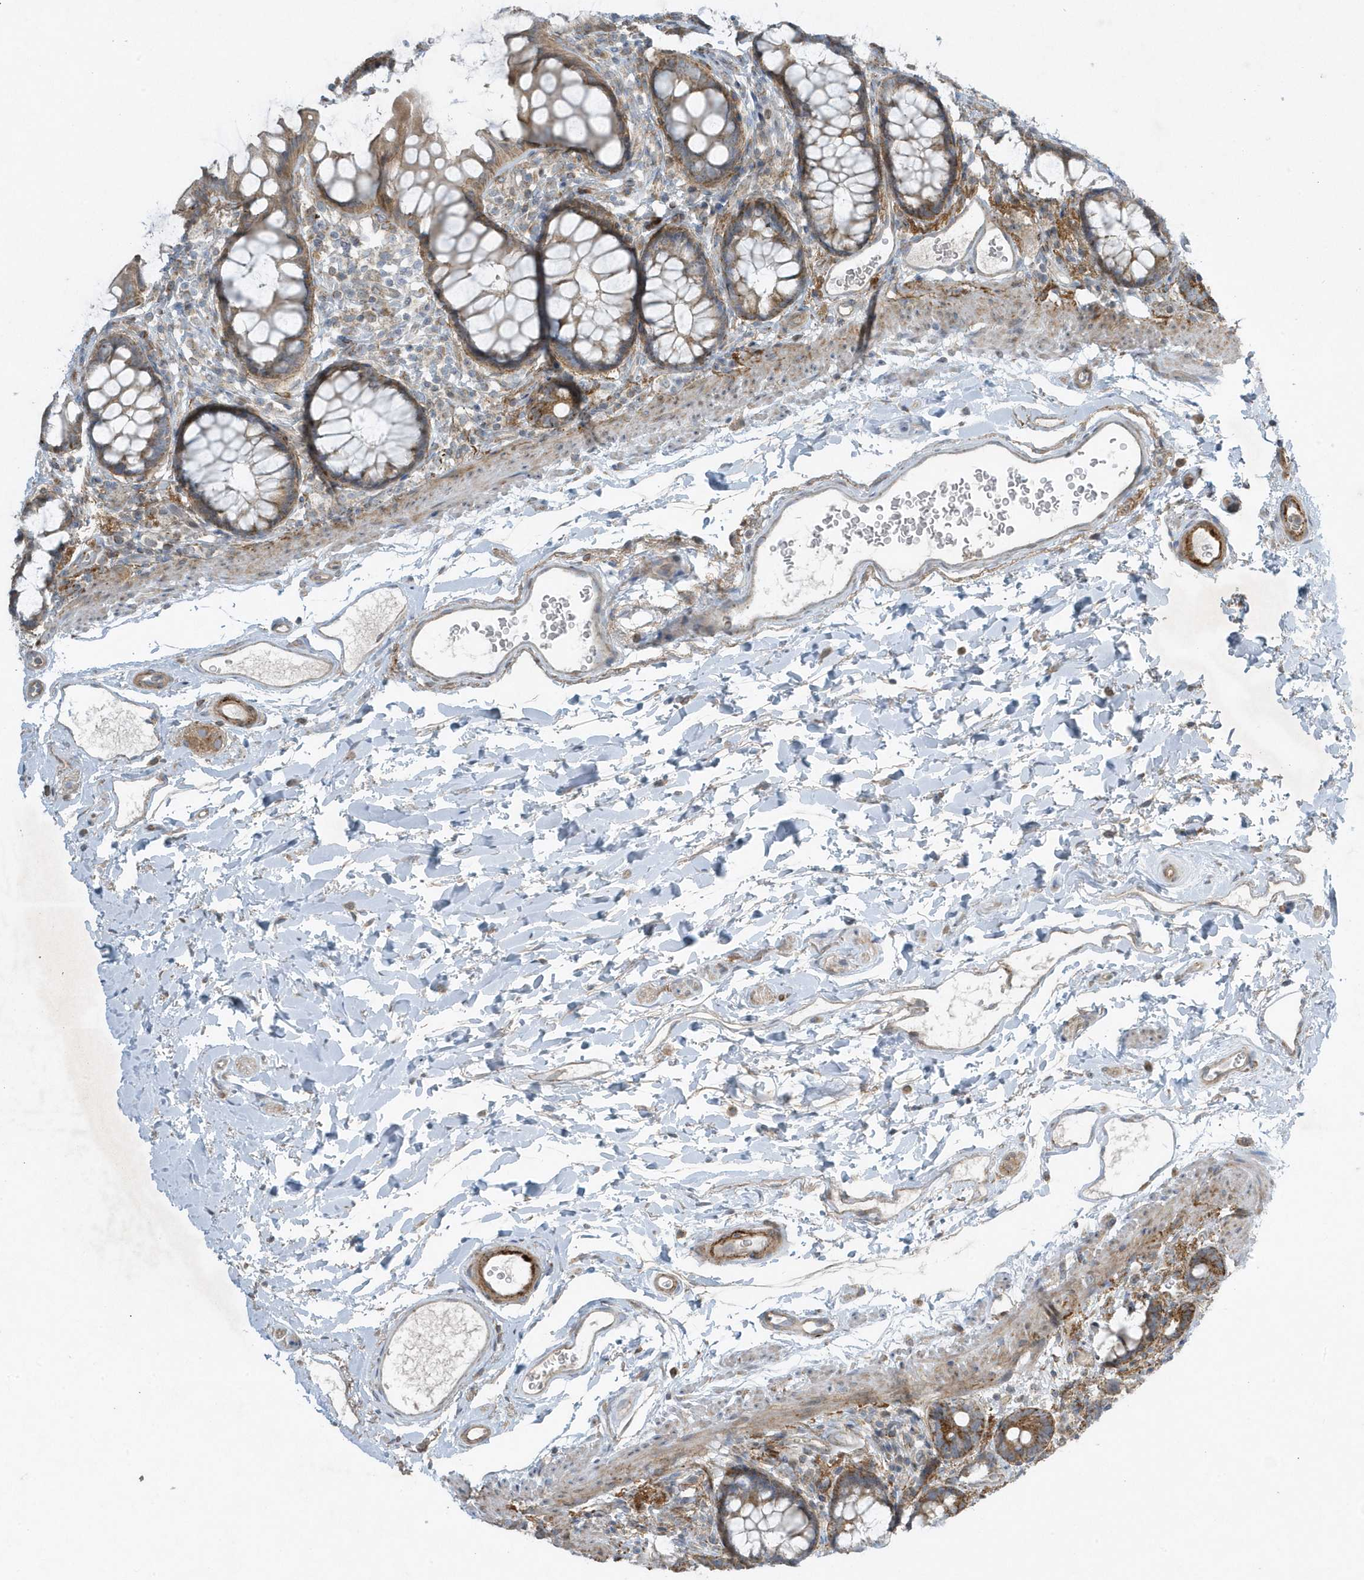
{"staining": {"intensity": "moderate", "quantity": ">75%", "location": "cytoplasmic/membranous"}, "tissue": "rectum", "cell_type": "Glandular cells", "image_type": "normal", "snomed": [{"axis": "morphology", "description": "Normal tissue, NOS"}, {"axis": "topography", "description": "Rectum"}], "caption": "IHC of unremarkable rectum displays medium levels of moderate cytoplasmic/membranous expression in approximately >75% of glandular cells.", "gene": "SLC38A2", "patient": {"sex": "female", "age": 65}}